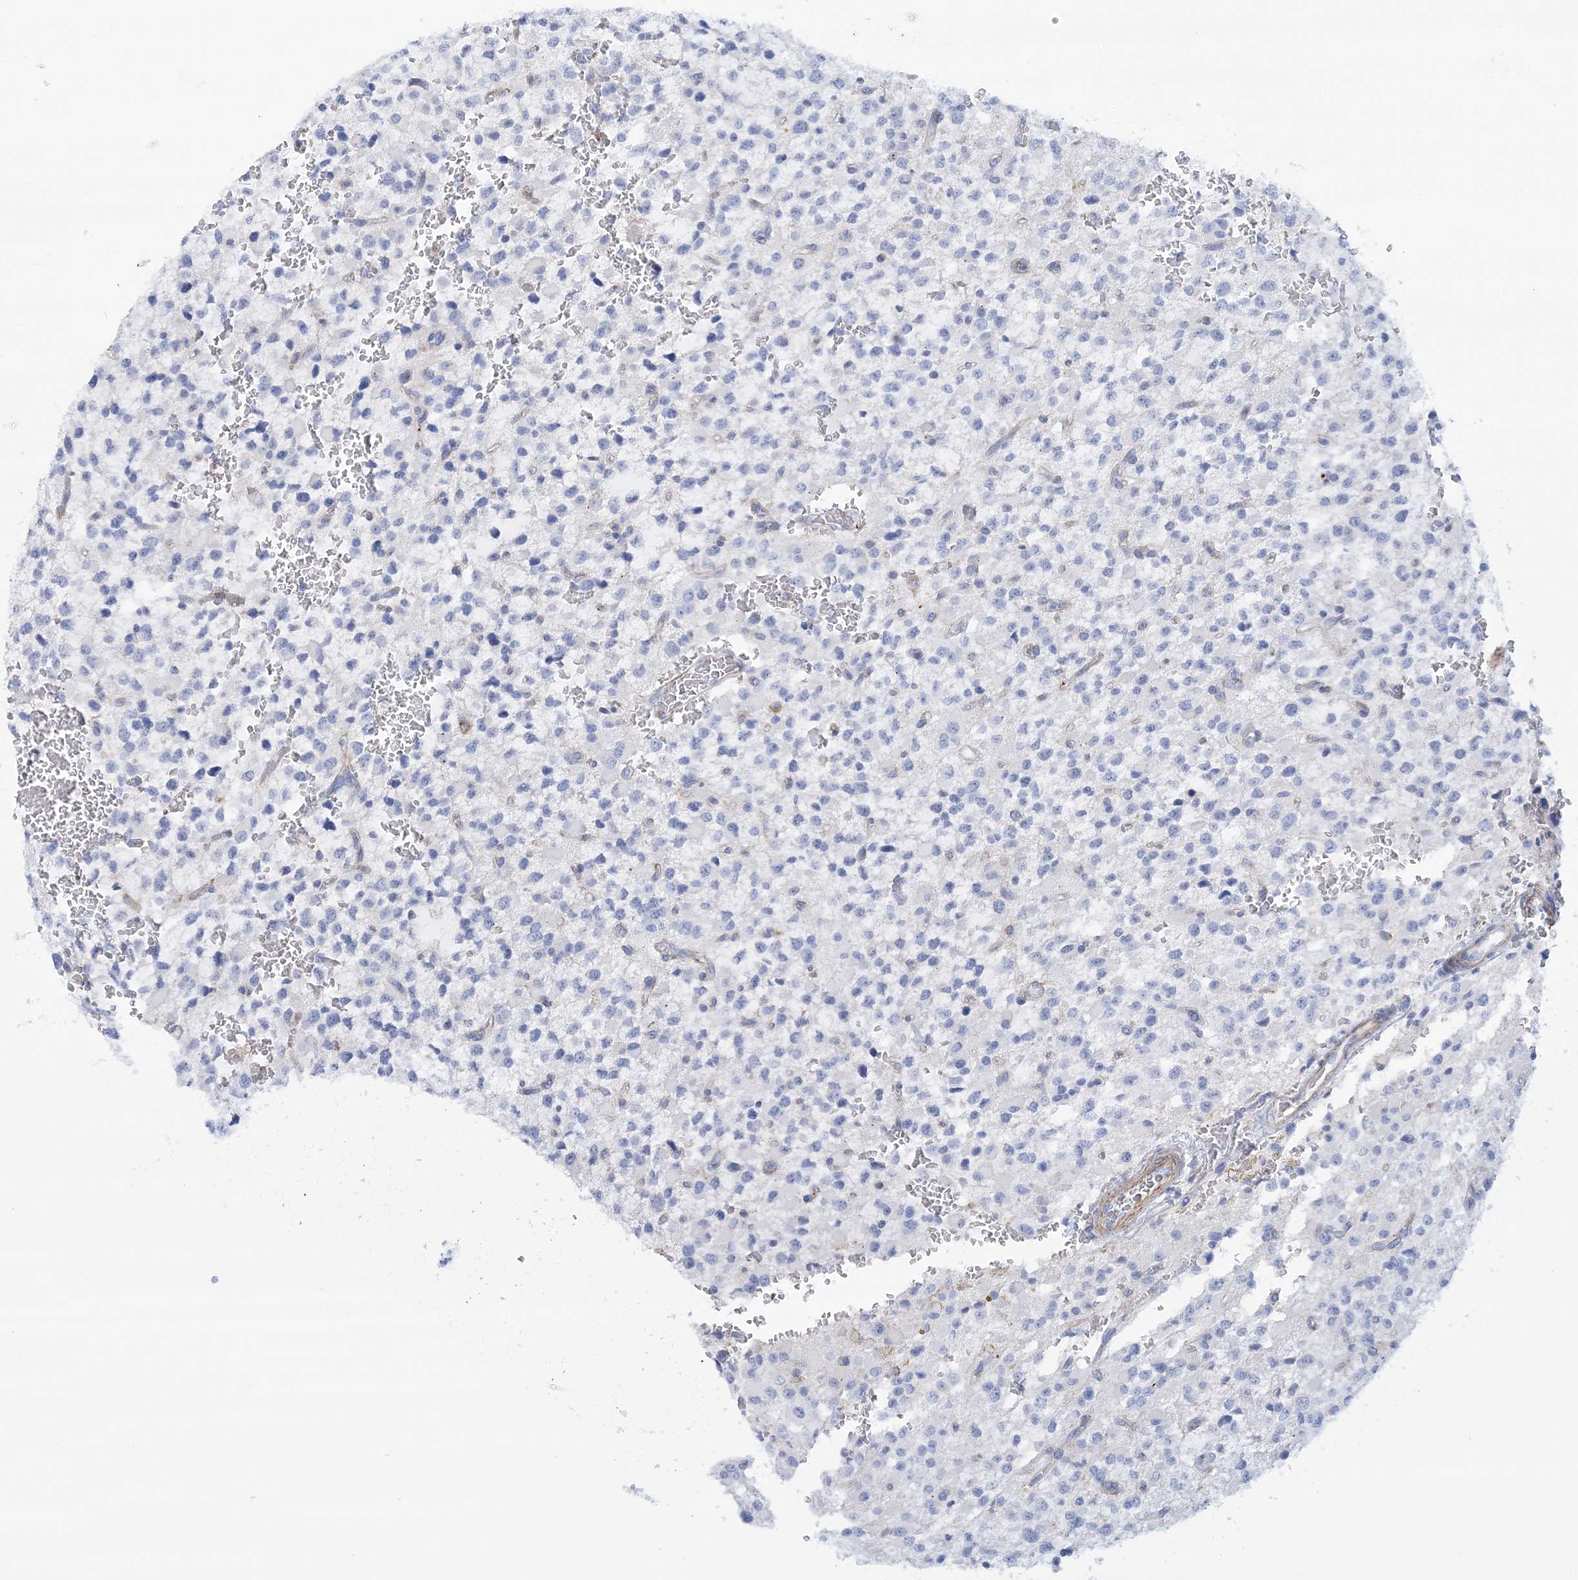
{"staining": {"intensity": "negative", "quantity": "none", "location": "none"}, "tissue": "glioma", "cell_type": "Tumor cells", "image_type": "cancer", "snomed": [{"axis": "morphology", "description": "Glioma, malignant, High grade"}, {"axis": "topography", "description": "Brain"}], "caption": "This is a photomicrograph of immunohistochemistry (IHC) staining of malignant glioma (high-grade), which shows no positivity in tumor cells. (Brightfield microscopy of DAB immunohistochemistry at high magnification).", "gene": "C11orf21", "patient": {"sex": "male", "age": 34}}